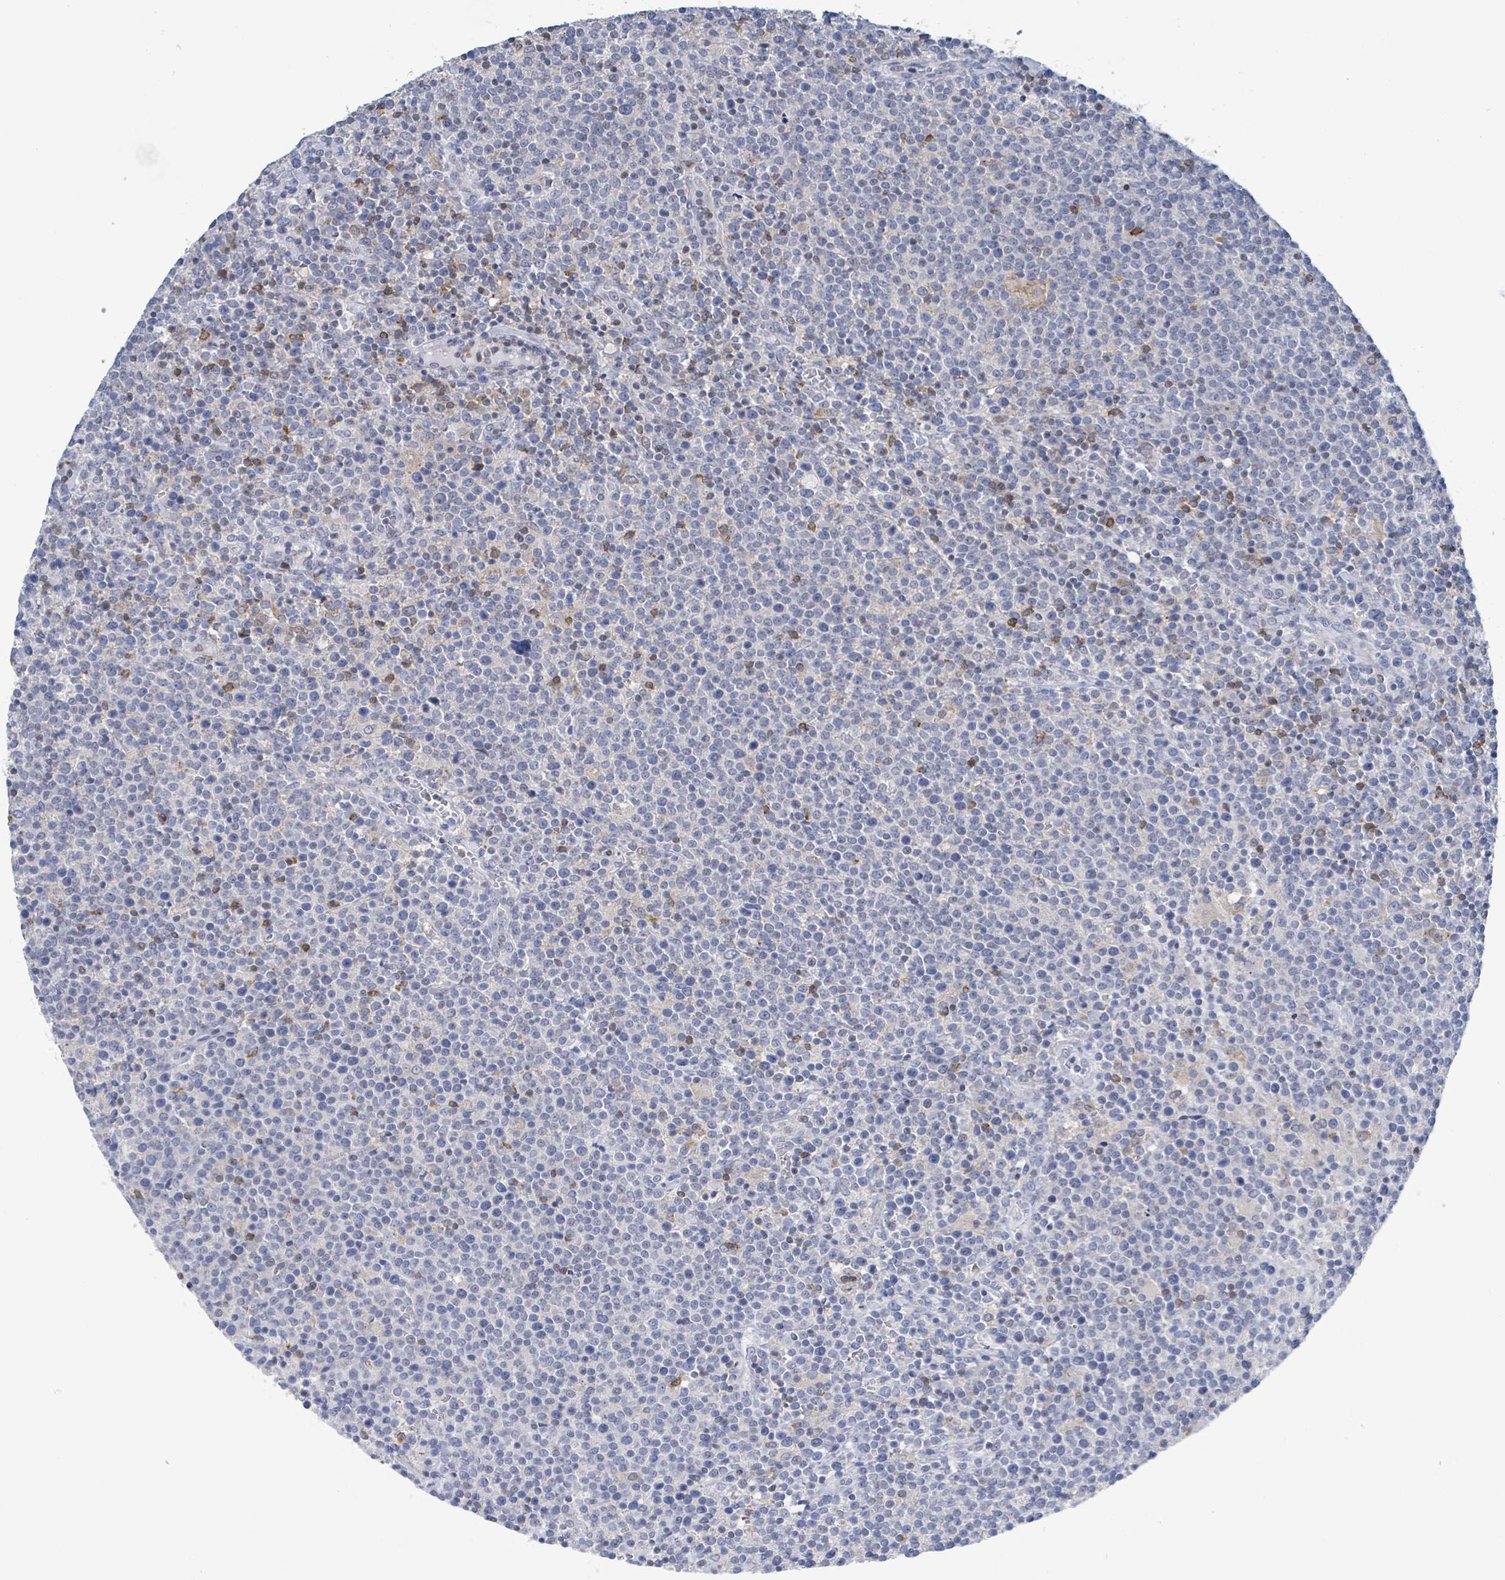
{"staining": {"intensity": "negative", "quantity": "none", "location": "none"}, "tissue": "lymphoma", "cell_type": "Tumor cells", "image_type": "cancer", "snomed": [{"axis": "morphology", "description": "Malignant lymphoma, non-Hodgkin's type, High grade"}, {"axis": "topography", "description": "Lymph node"}], "caption": "IHC micrograph of neoplastic tissue: human malignant lymphoma, non-Hodgkin's type (high-grade) stained with DAB displays no significant protein expression in tumor cells. (IHC, brightfield microscopy, high magnification).", "gene": "DGKZ", "patient": {"sex": "male", "age": 61}}